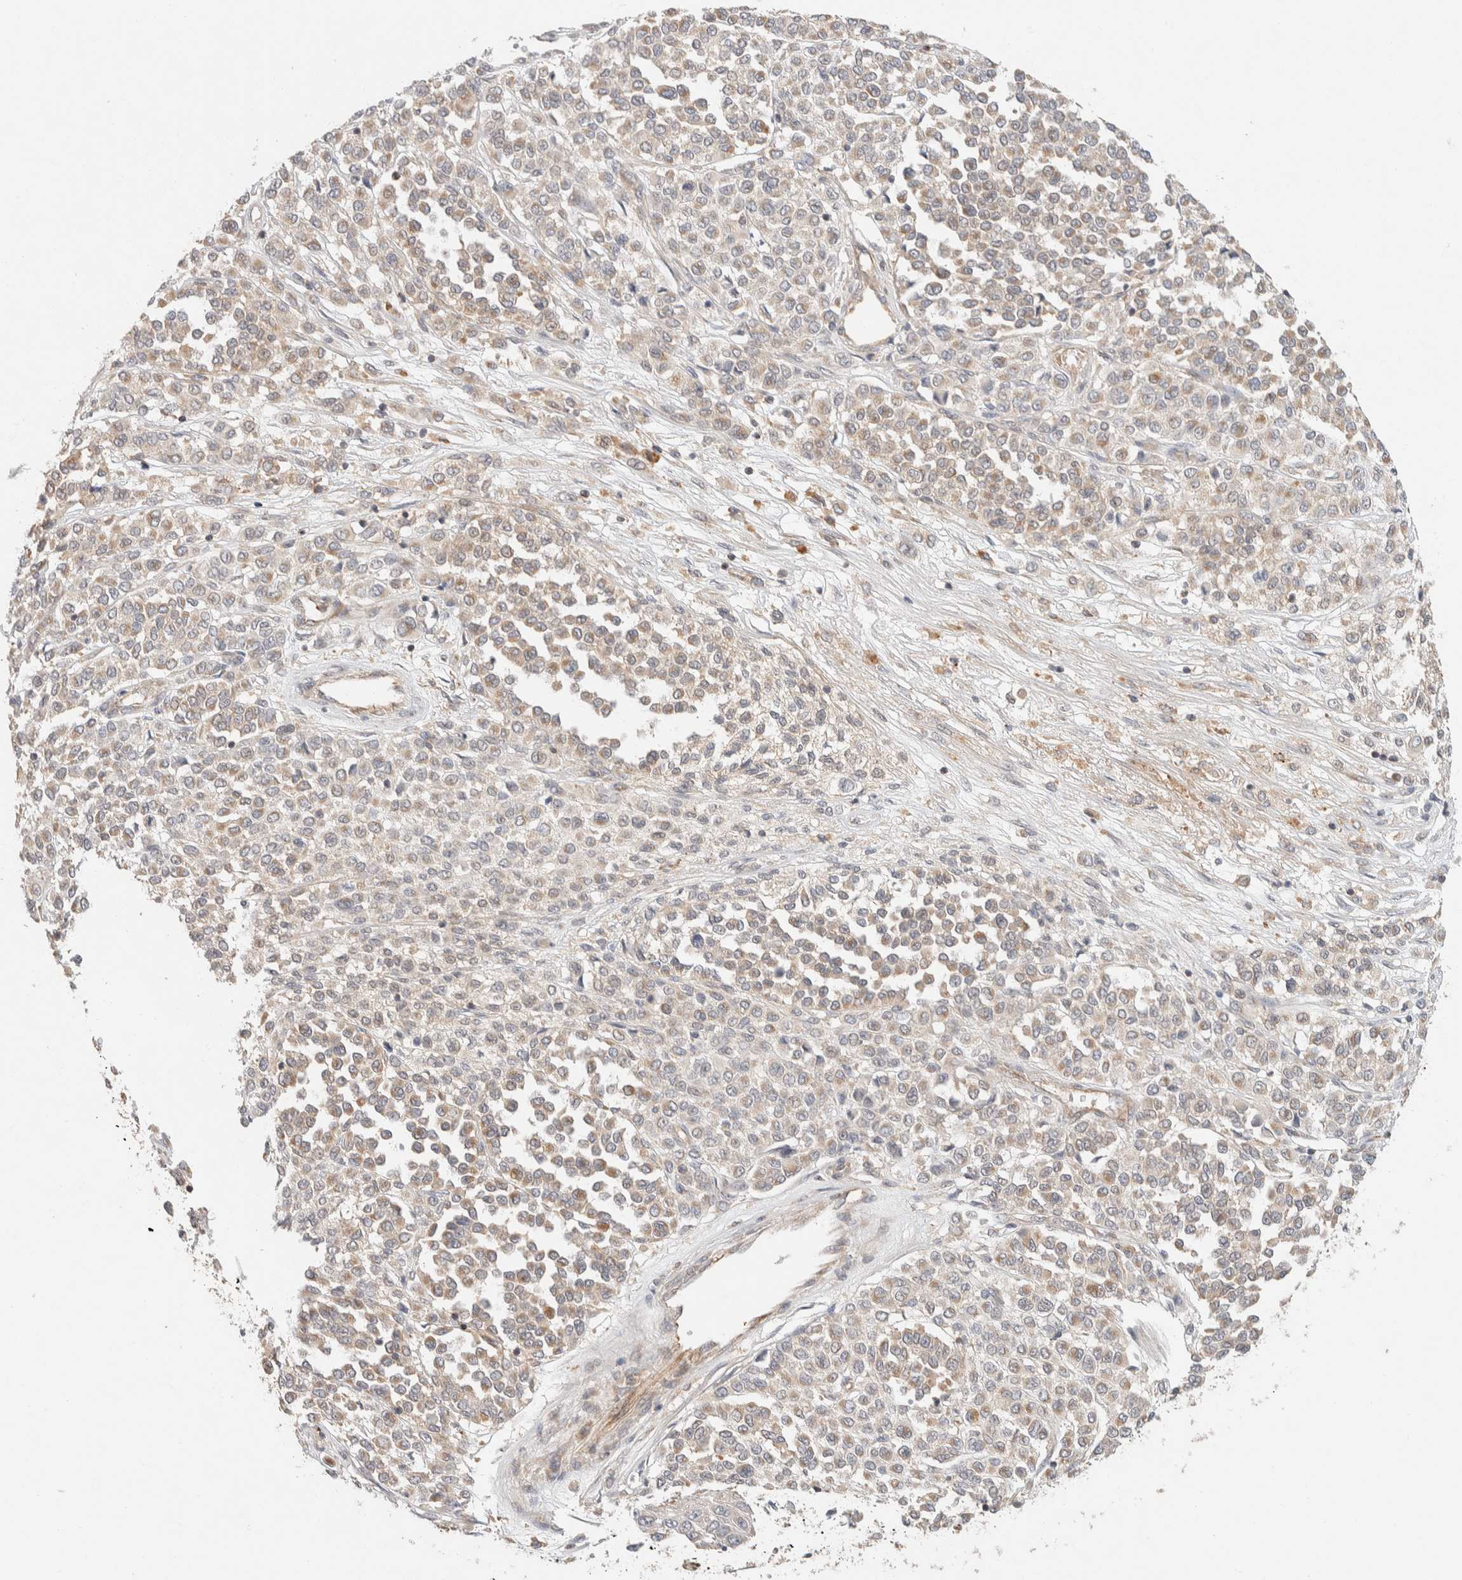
{"staining": {"intensity": "weak", "quantity": "25%-75%", "location": "cytoplasmic/membranous"}, "tissue": "melanoma", "cell_type": "Tumor cells", "image_type": "cancer", "snomed": [{"axis": "morphology", "description": "Malignant melanoma, Metastatic site"}, {"axis": "topography", "description": "Pancreas"}], "caption": "This photomicrograph displays immunohistochemistry (IHC) staining of malignant melanoma (metastatic site), with low weak cytoplasmic/membranous positivity in about 25%-75% of tumor cells.", "gene": "KIF9", "patient": {"sex": "female", "age": 30}}